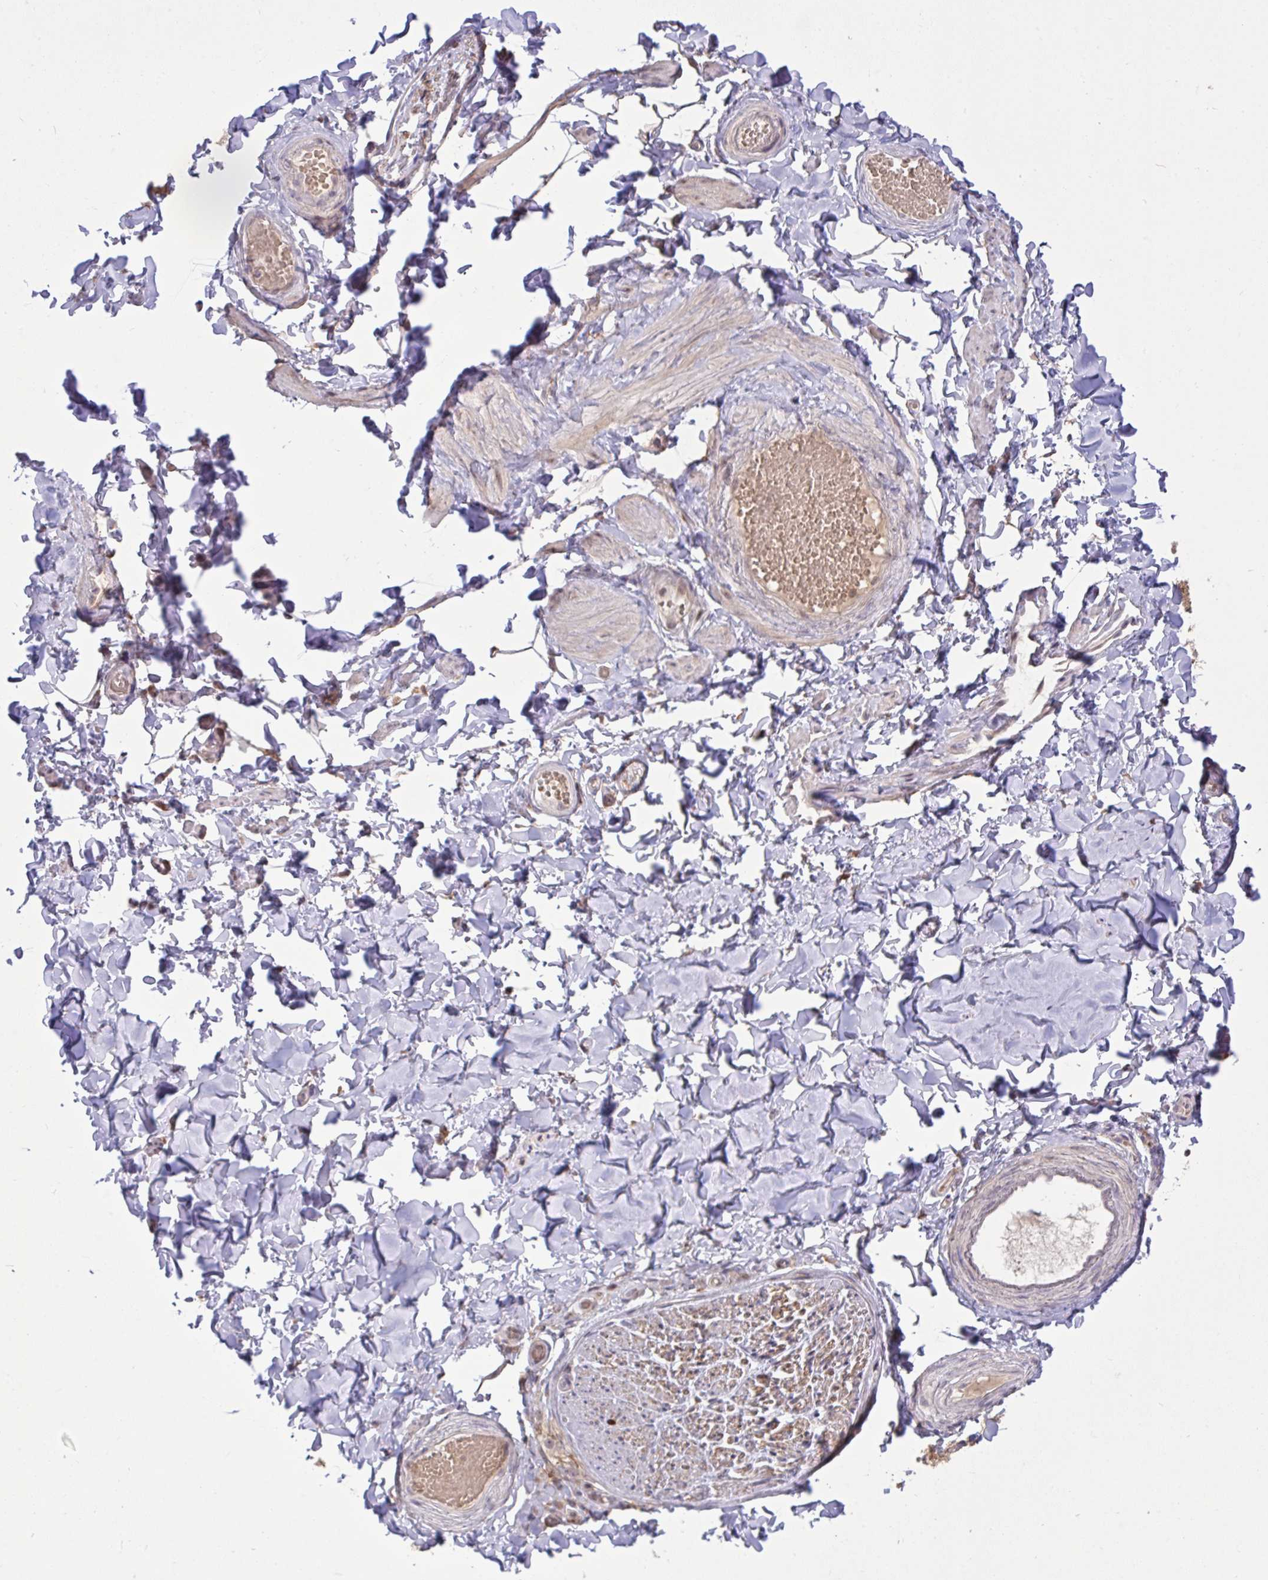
{"staining": {"intensity": "negative", "quantity": "none", "location": "none"}, "tissue": "adipose tissue", "cell_type": "Adipocytes", "image_type": "normal", "snomed": [{"axis": "morphology", "description": "Normal tissue, NOS"}, {"axis": "topography", "description": "Soft tissue"}, {"axis": "topography", "description": "Adipose tissue"}, {"axis": "topography", "description": "Vascular tissue"}, {"axis": "topography", "description": "Peripheral nerve tissue"}], "caption": "IHC of normal human adipose tissue shows no staining in adipocytes.", "gene": "SLC9A6", "patient": {"sex": "male", "age": 29}}